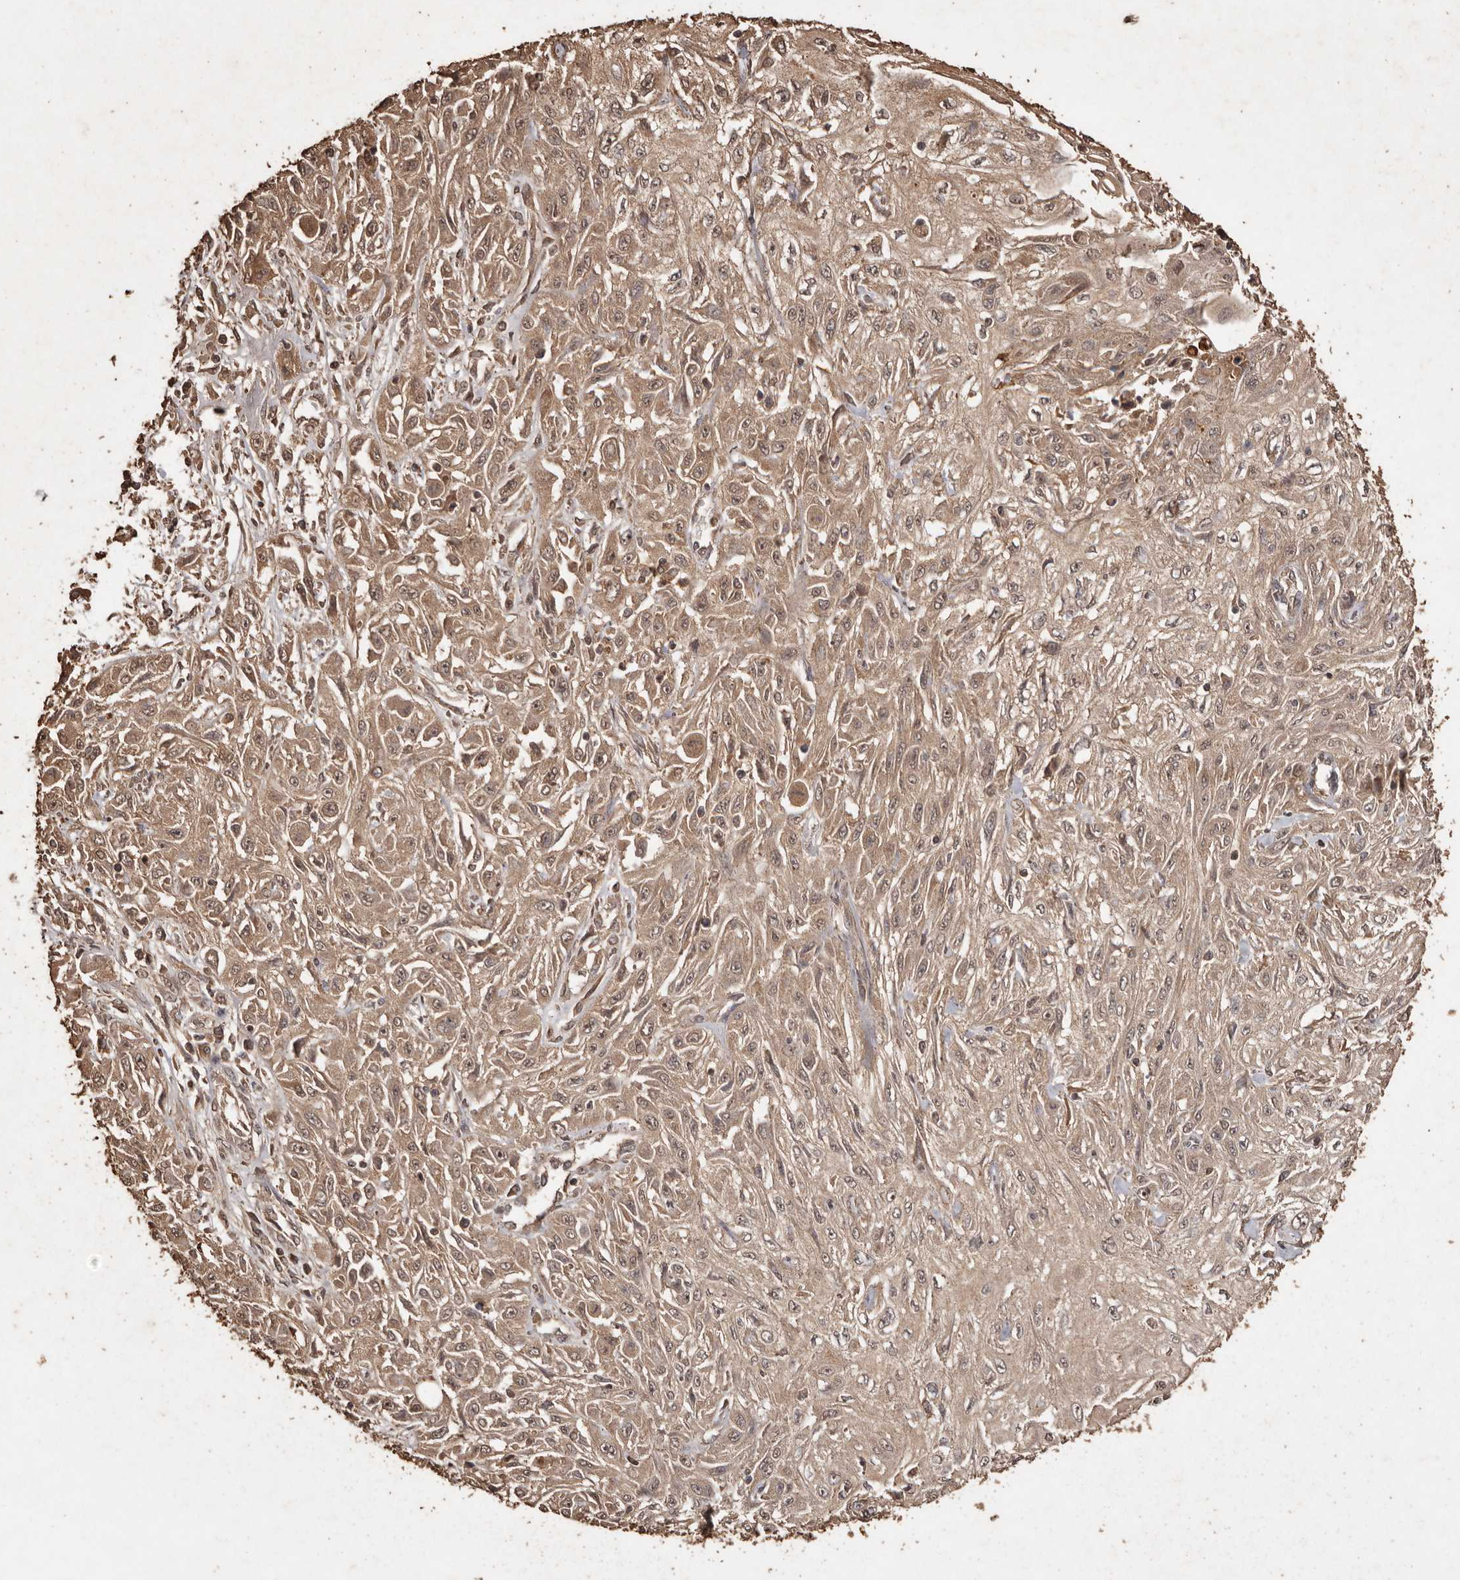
{"staining": {"intensity": "weak", "quantity": ">75%", "location": "cytoplasmic/membranous"}, "tissue": "skin cancer", "cell_type": "Tumor cells", "image_type": "cancer", "snomed": [{"axis": "morphology", "description": "Squamous cell carcinoma, NOS"}, {"axis": "morphology", "description": "Squamous cell carcinoma, metastatic, NOS"}, {"axis": "topography", "description": "Skin"}, {"axis": "topography", "description": "Lymph node"}], "caption": "DAB immunohistochemical staining of human skin cancer (squamous cell carcinoma) shows weak cytoplasmic/membranous protein positivity in approximately >75% of tumor cells.", "gene": "PKDCC", "patient": {"sex": "male", "age": 75}}